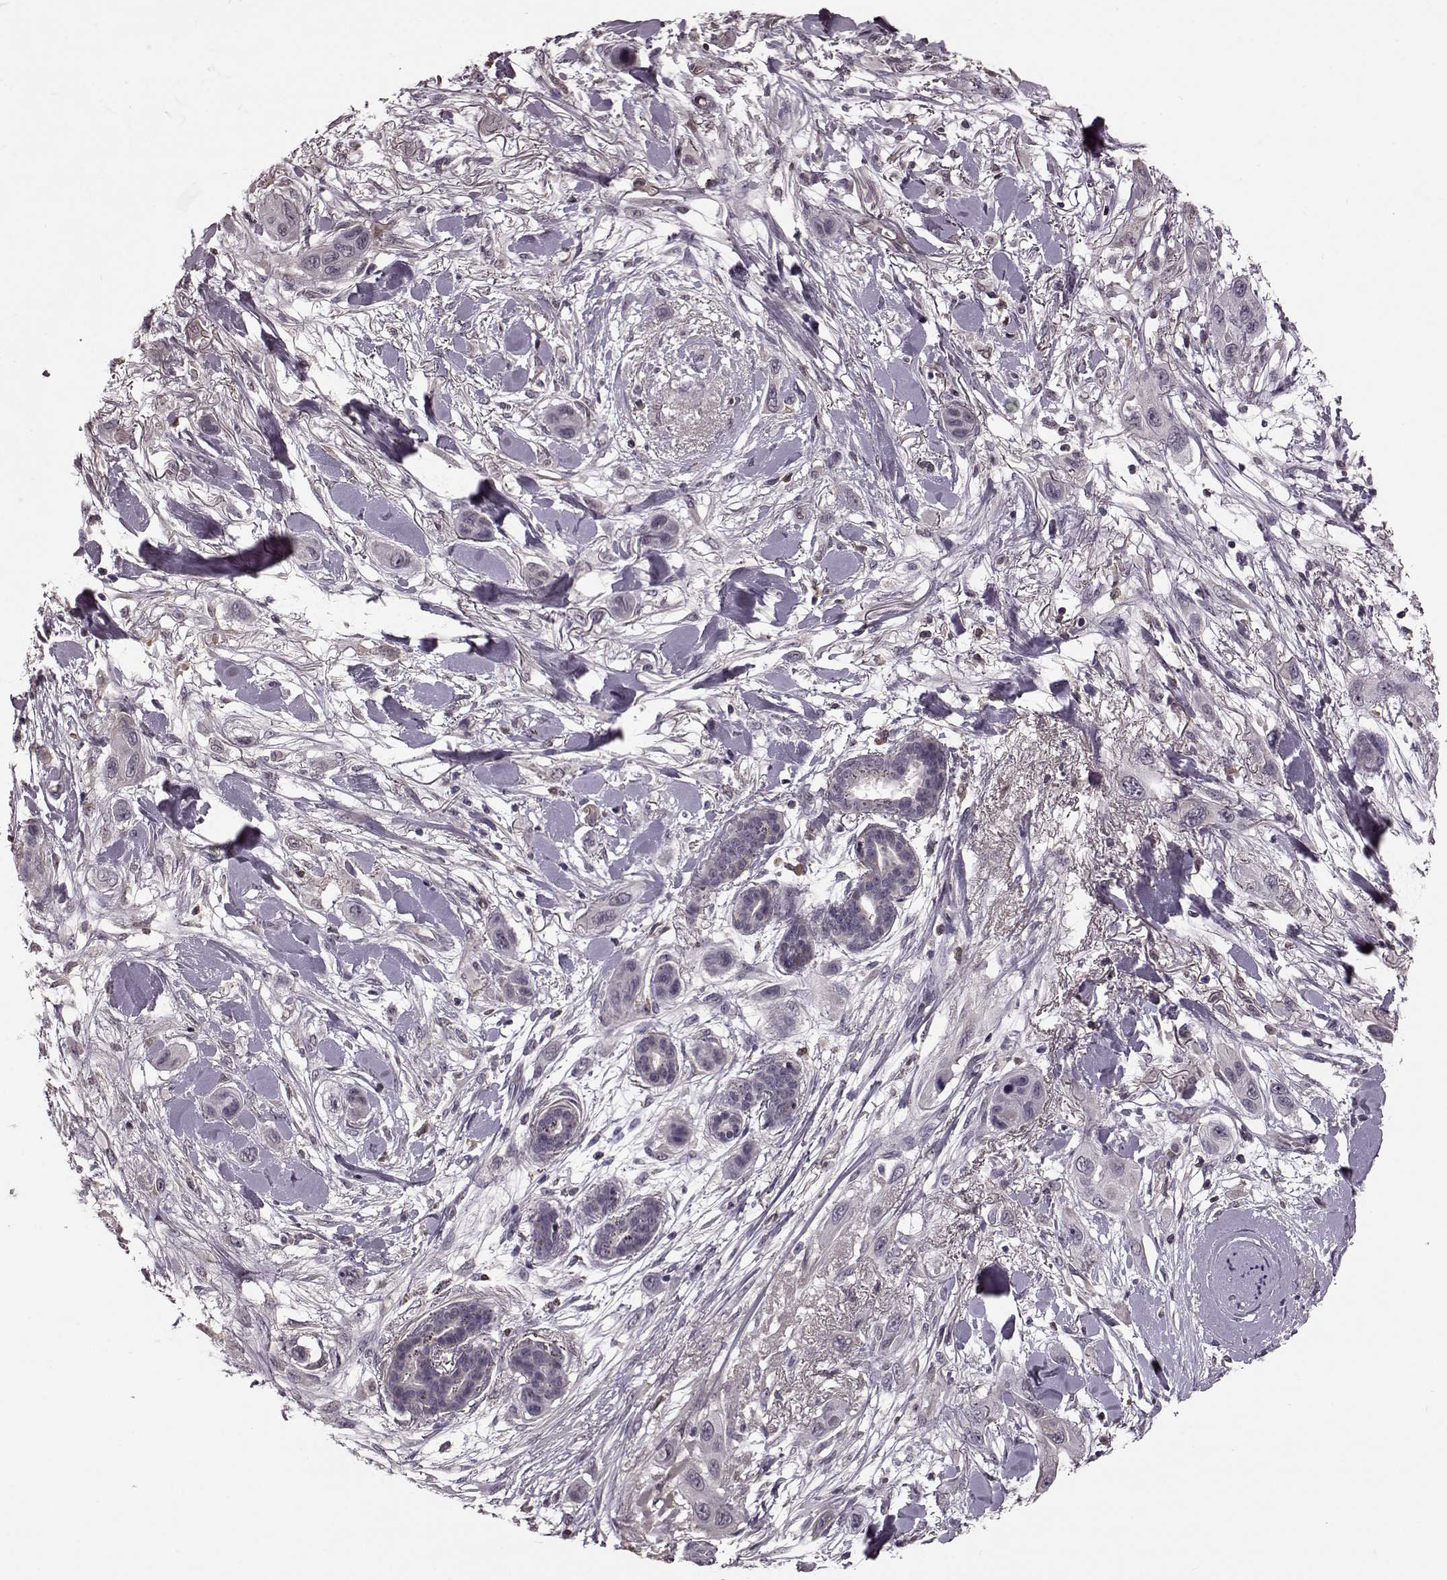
{"staining": {"intensity": "negative", "quantity": "none", "location": "none"}, "tissue": "skin cancer", "cell_type": "Tumor cells", "image_type": "cancer", "snomed": [{"axis": "morphology", "description": "Squamous cell carcinoma, NOS"}, {"axis": "topography", "description": "Skin"}], "caption": "High magnification brightfield microscopy of skin cancer stained with DAB (3,3'-diaminobenzidine) (brown) and counterstained with hematoxylin (blue): tumor cells show no significant staining.", "gene": "NRL", "patient": {"sex": "male", "age": 79}}